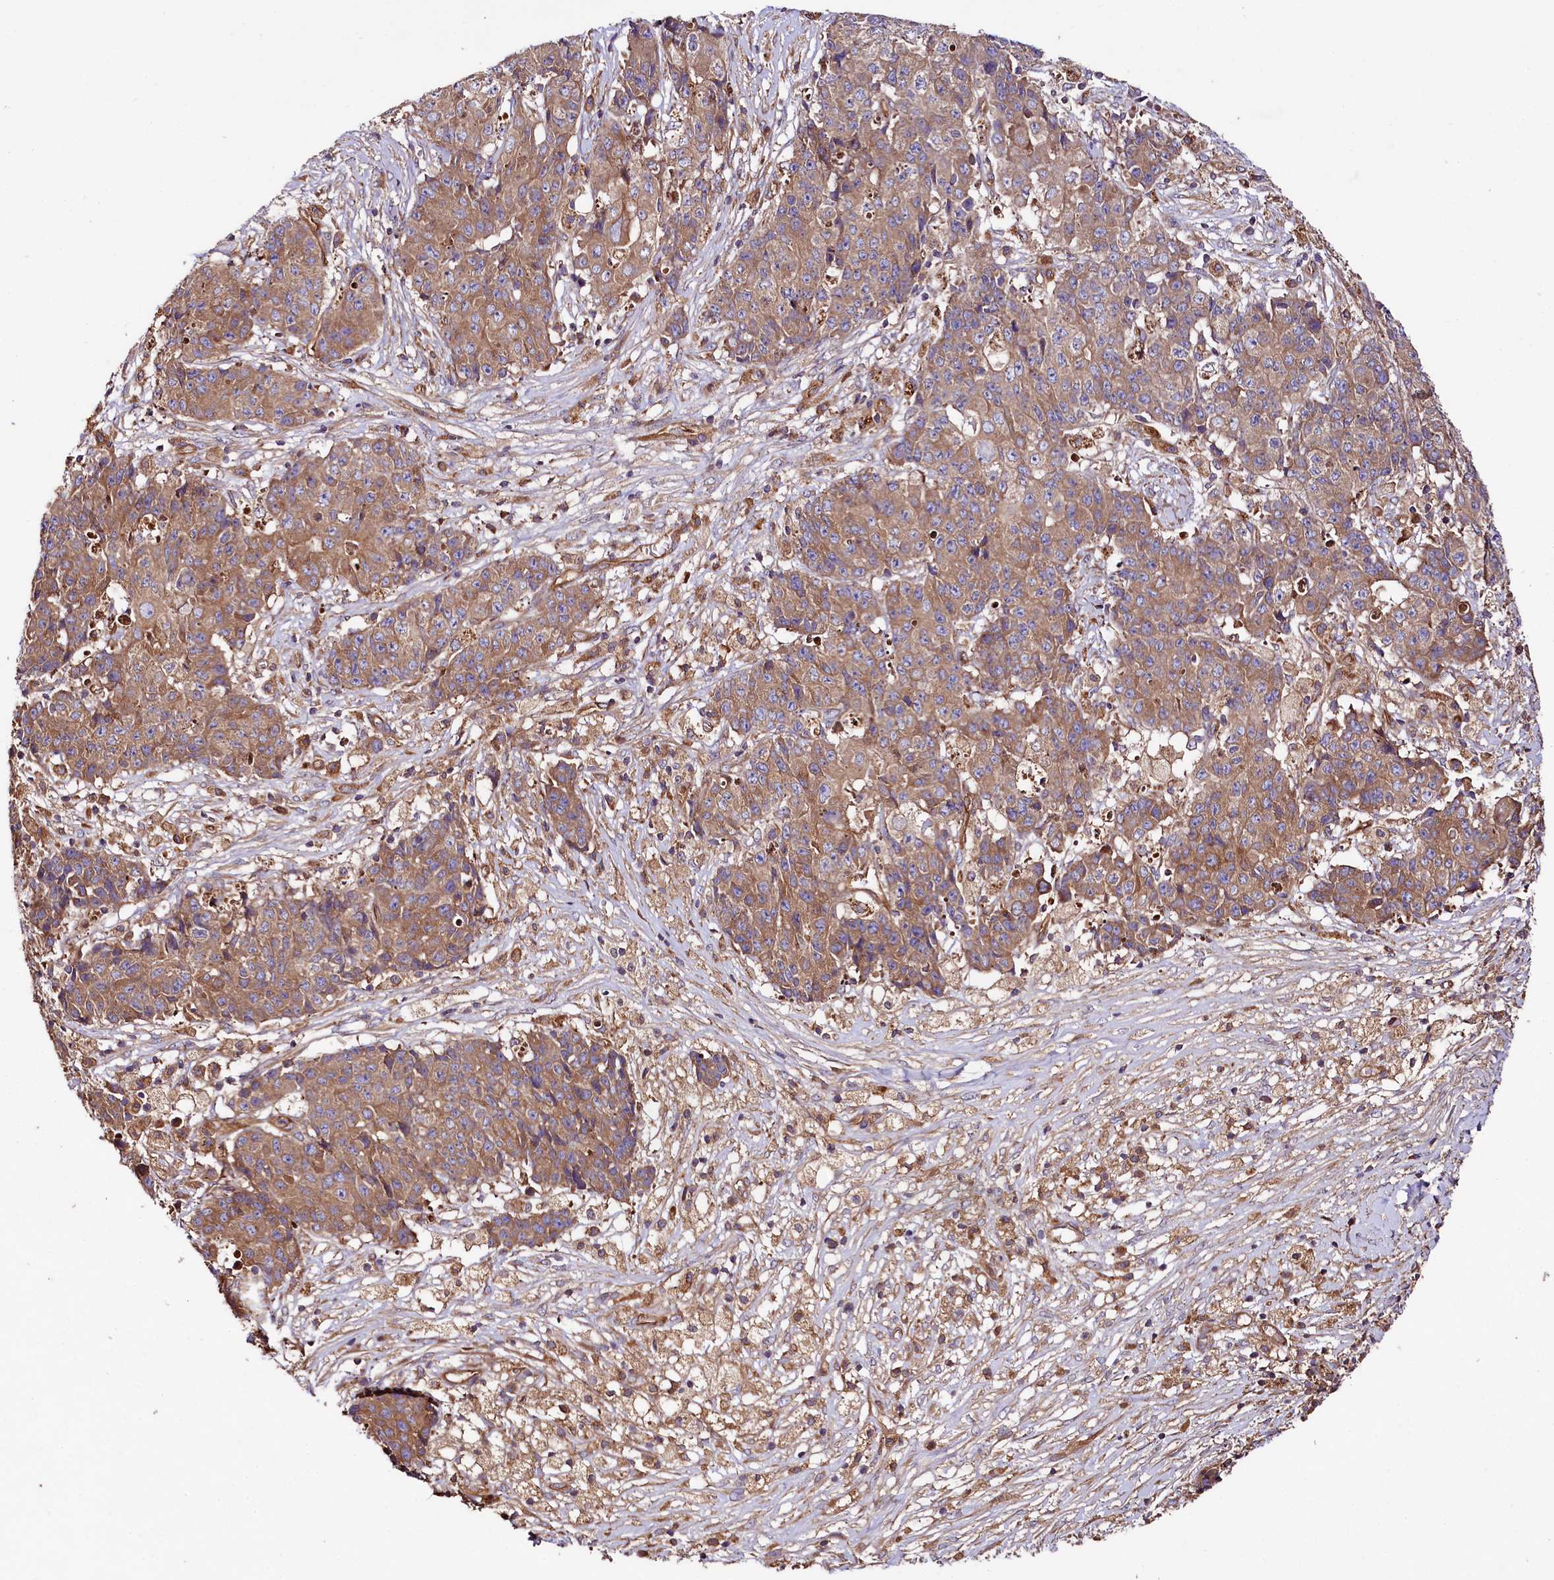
{"staining": {"intensity": "moderate", "quantity": ">75%", "location": "cytoplasmic/membranous"}, "tissue": "ovarian cancer", "cell_type": "Tumor cells", "image_type": "cancer", "snomed": [{"axis": "morphology", "description": "Carcinoma, endometroid"}, {"axis": "topography", "description": "Ovary"}], "caption": "Ovarian endometroid carcinoma stained with DAB immunohistochemistry displays medium levels of moderate cytoplasmic/membranous positivity in about >75% of tumor cells.", "gene": "CEP295", "patient": {"sex": "female", "age": 42}}